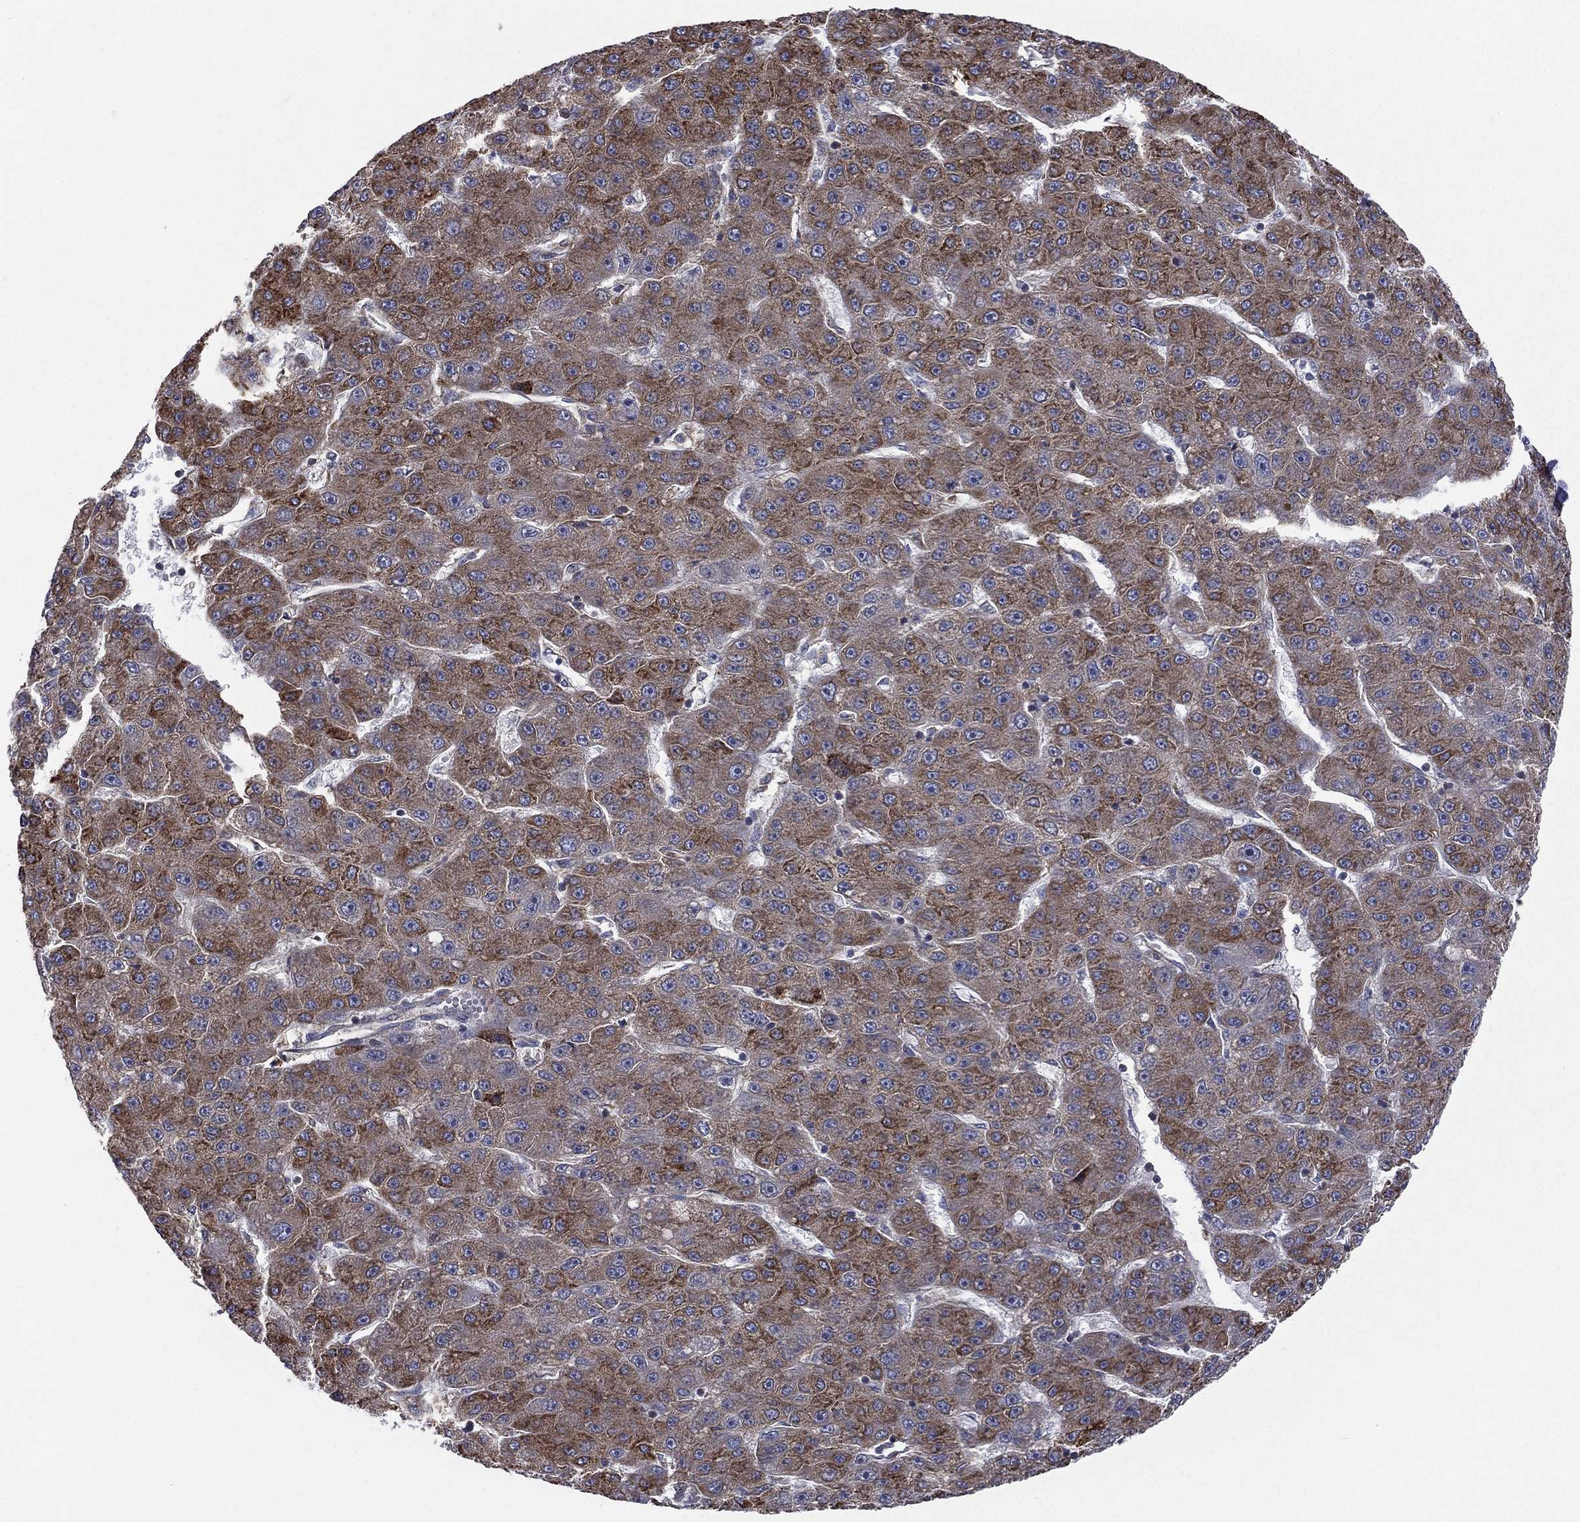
{"staining": {"intensity": "strong", "quantity": ">75%", "location": "cytoplasmic/membranous"}, "tissue": "liver cancer", "cell_type": "Tumor cells", "image_type": "cancer", "snomed": [{"axis": "morphology", "description": "Carcinoma, Hepatocellular, NOS"}, {"axis": "topography", "description": "Liver"}], "caption": "Hepatocellular carcinoma (liver) stained with a brown dye shows strong cytoplasmic/membranous positive positivity in about >75% of tumor cells.", "gene": "C20orf96", "patient": {"sex": "male", "age": 67}}